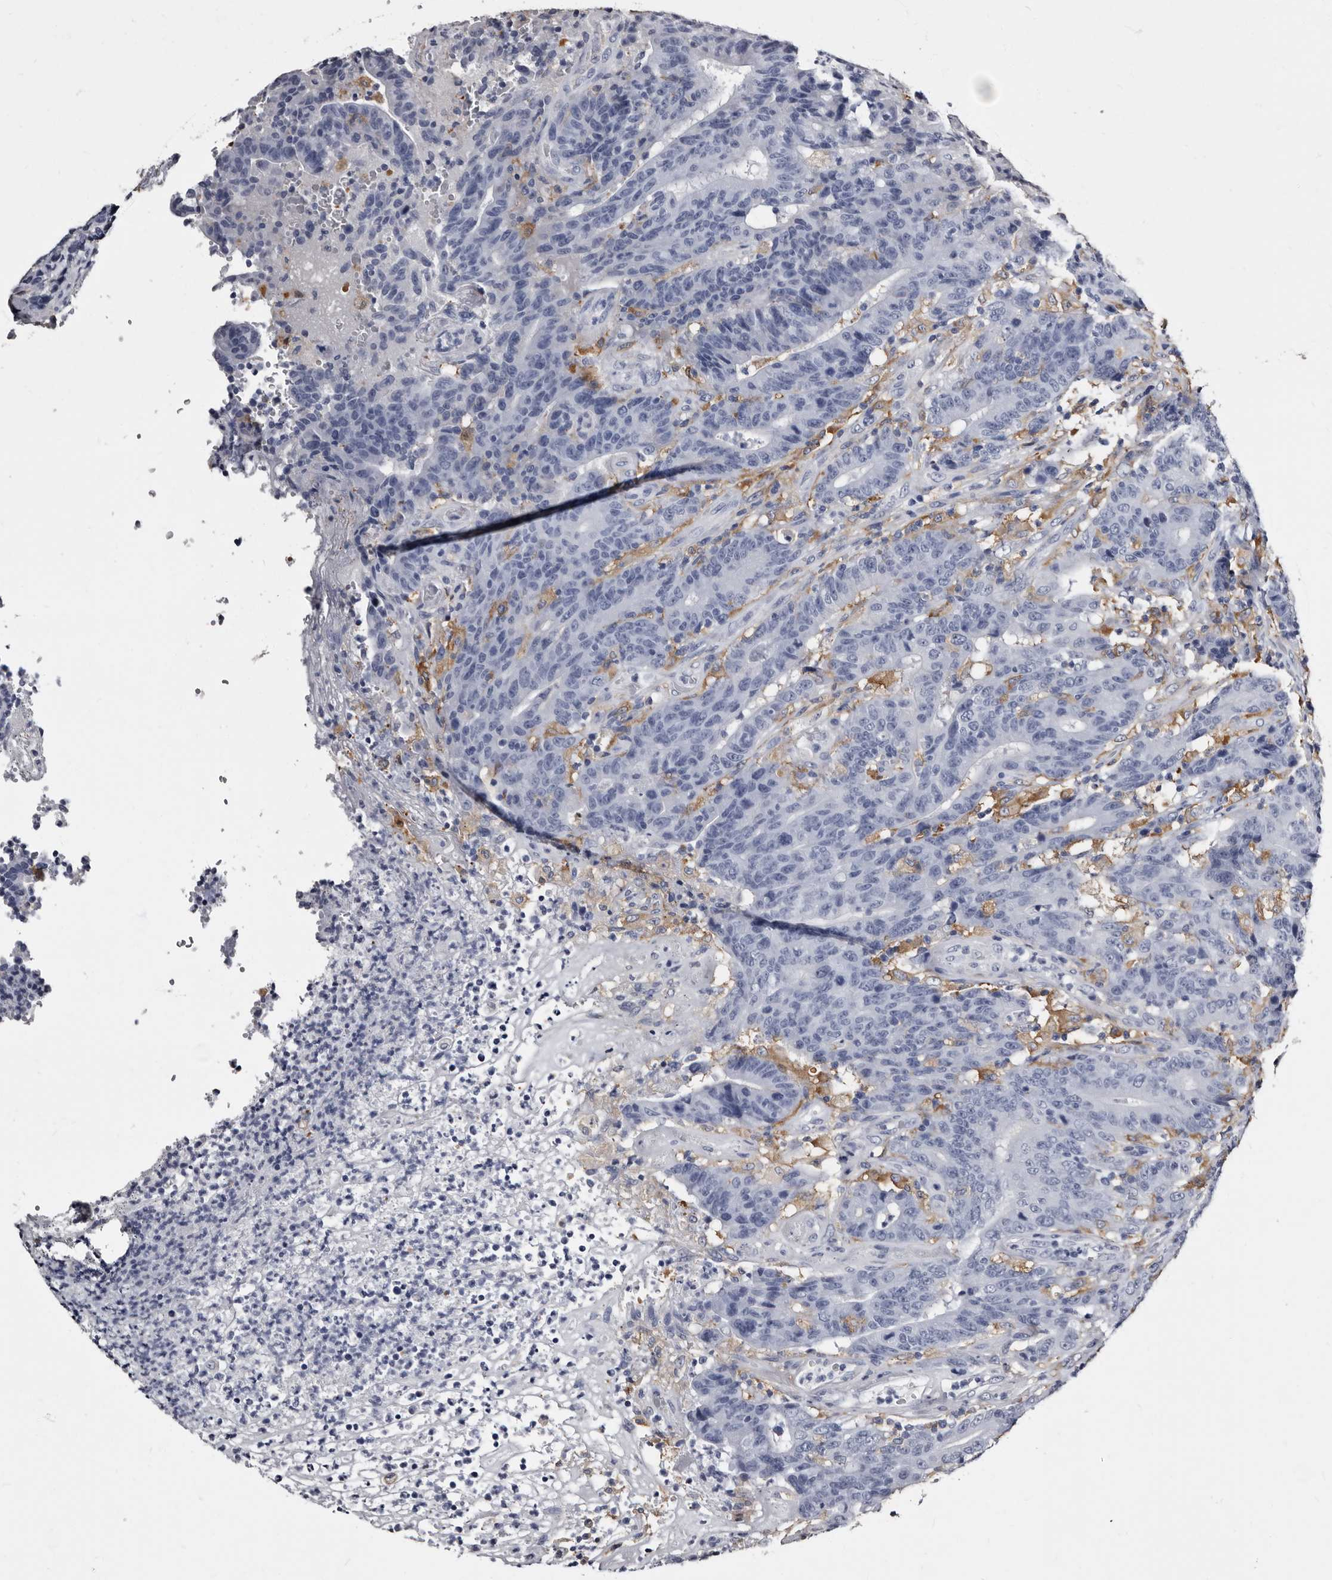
{"staining": {"intensity": "negative", "quantity": "none", "location": "none"}, "tissue": "colorectal cancer", "cell_type": "Tumor cells", "image_type": "cancer", "snomed": [{"axis": "morphology", "description": "Normal tissue, NOS"}, {"axis": "morphology", "description": "Adenocarcinoma, NOS"}, {"axis": "topography", "description": "Colon"}], "caption": "High magnification brightfield microscopy of adenocarcinoma (colorectal) stained with DAB (3,3'-diaminobenzidine) (brown) and counterstained with hematoxylin (blue): tumor cells show no significant expression.", "gene": "EPB41L3", "patient": {"sex": "female", "age": 75}}